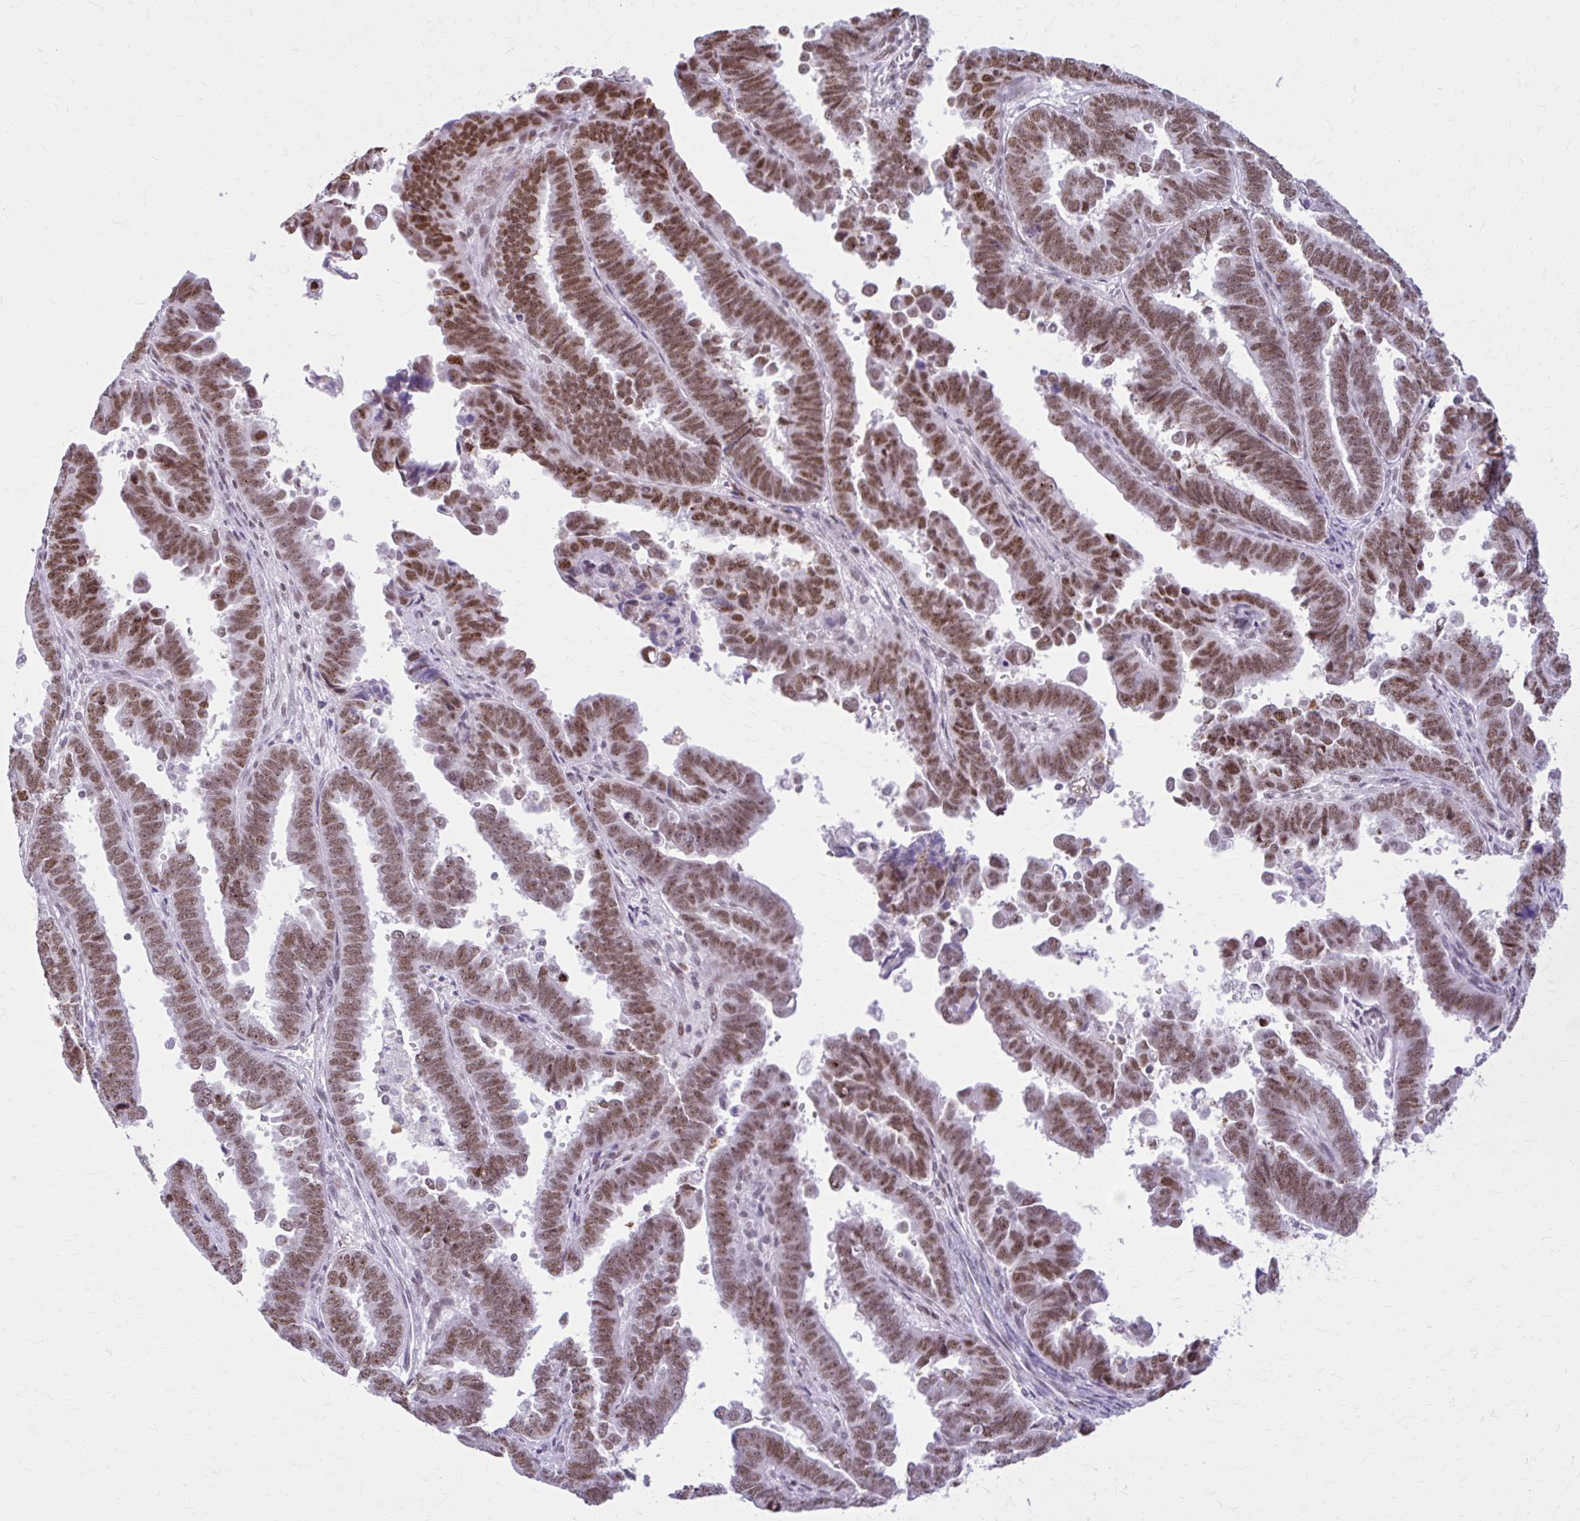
{"staining": {"intensity": "moderate", "quantity": ">75%", "location": "nuclear"}, "tissue": "endometrial cancer", "cell_type": "Tumor cells", "image_type": "cancer", "snomed": [{"axis": "morphology", "description": "Adenocarcinoma, NOS"}, {"axis": "topography", "description": "Endometrium"}], "caption": "Tumor cells reveal moderate nuclear positivity in approximately >75% of cells in endometrial cancer. (DAB (3,3'-diaminobenzidine) = brown stain, brightfield microscopy at high magnification).", "gene": "PABIR1", "patient": {"sex": "female", "age": 75}}